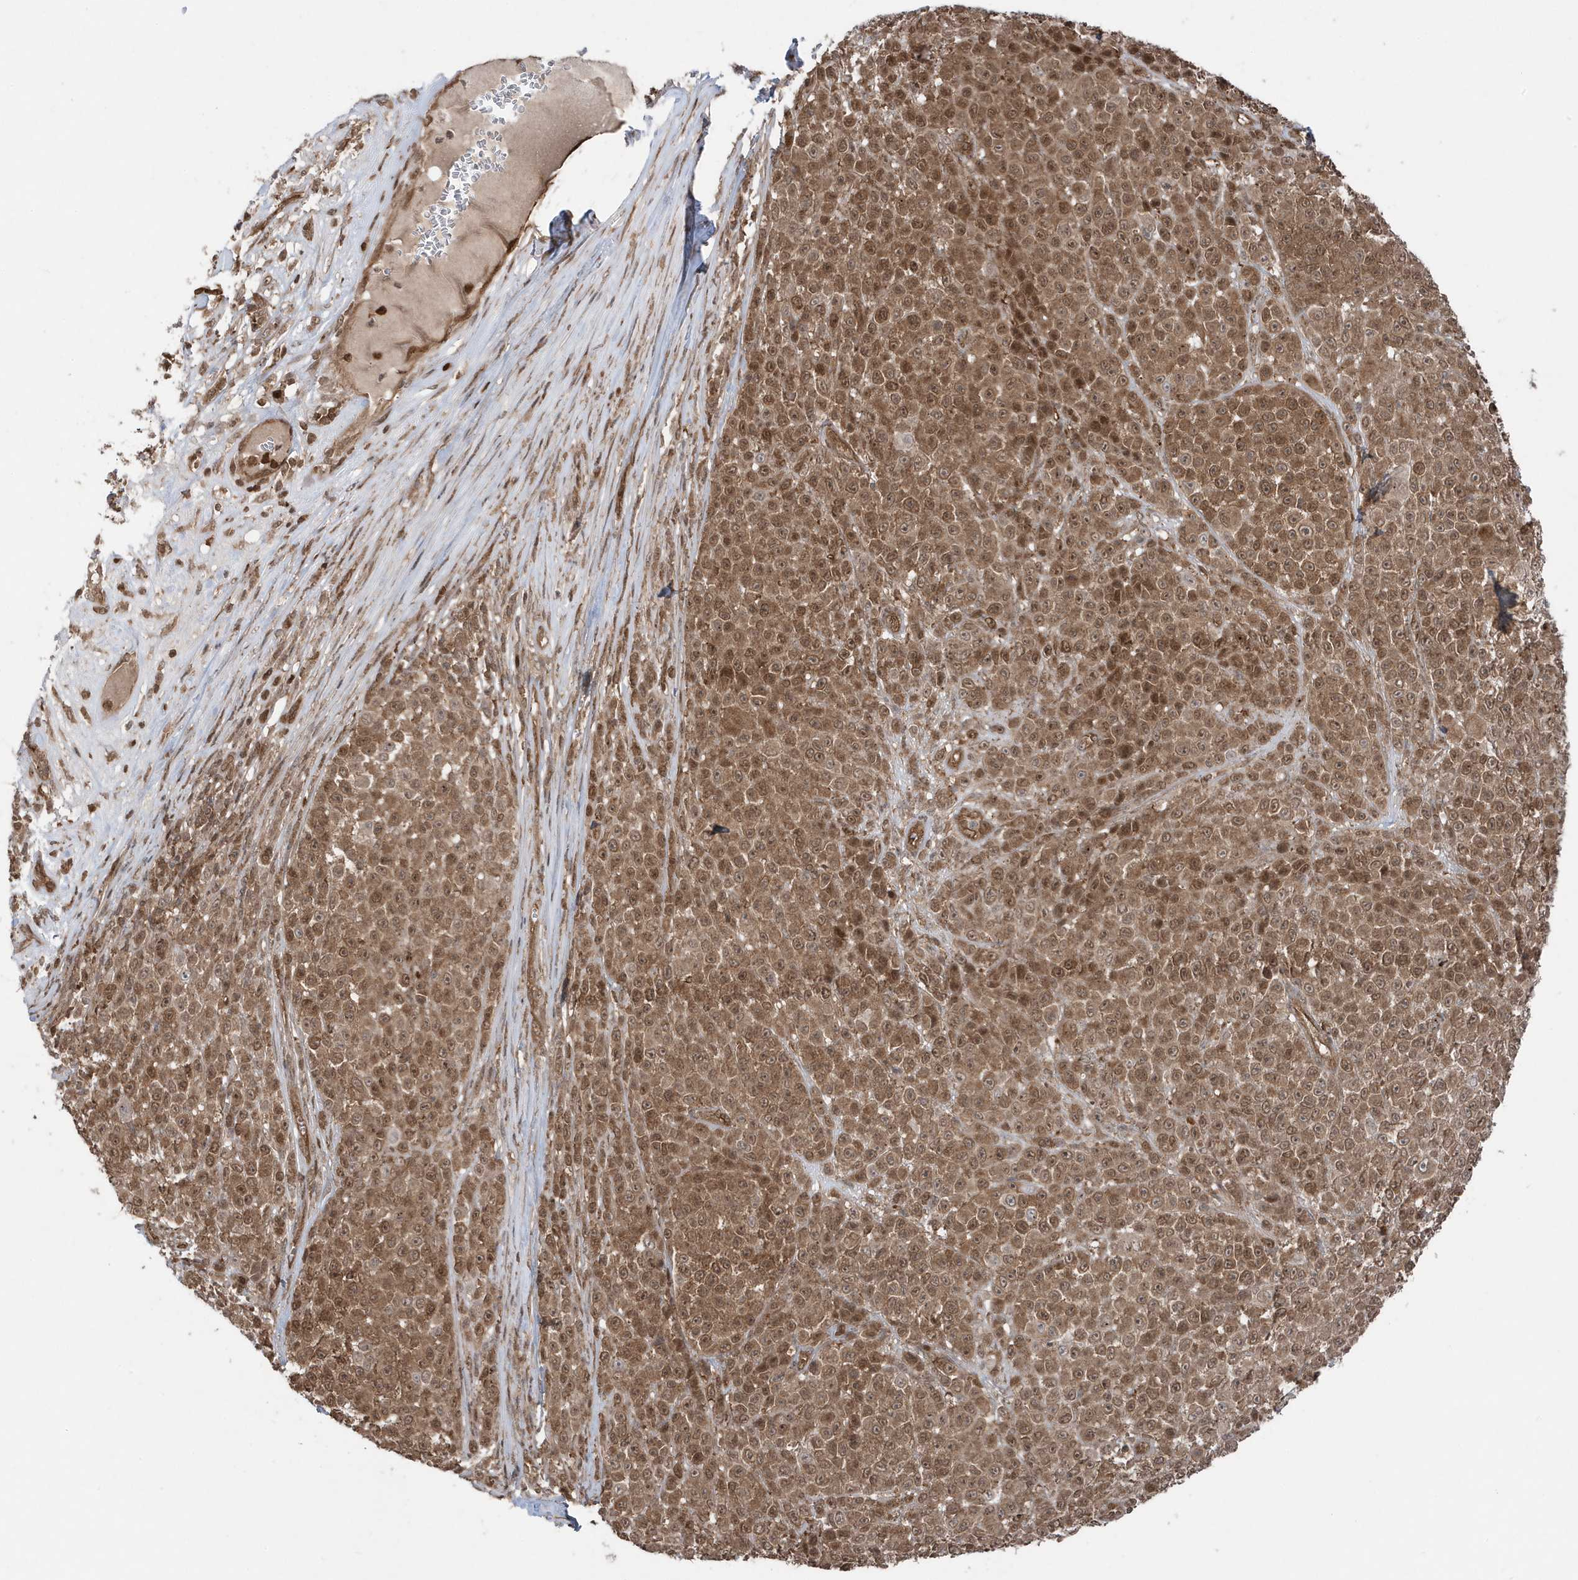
{"staining": {"intensity": "moderate", "quantity": ">75%", "location": "cytoplasmic/membranous,nuclear"}, "tissue": "melanoma", "cell_type": "Tumor cells", "image_type": "cancer", "snomed": [{"axis": "morphology", "description": "Malignant melanoma, NOS"}, {"axis": "topography", "description": "Skin"}], "caption": "A histopathology image of human melanoma stained for a protein reveals moderate cytoplasmic/membranous and nuclear brown staining in tumor cells.", "gene": "MAPK1IP1L", "patient": {"sex": "female", "age": 94}}